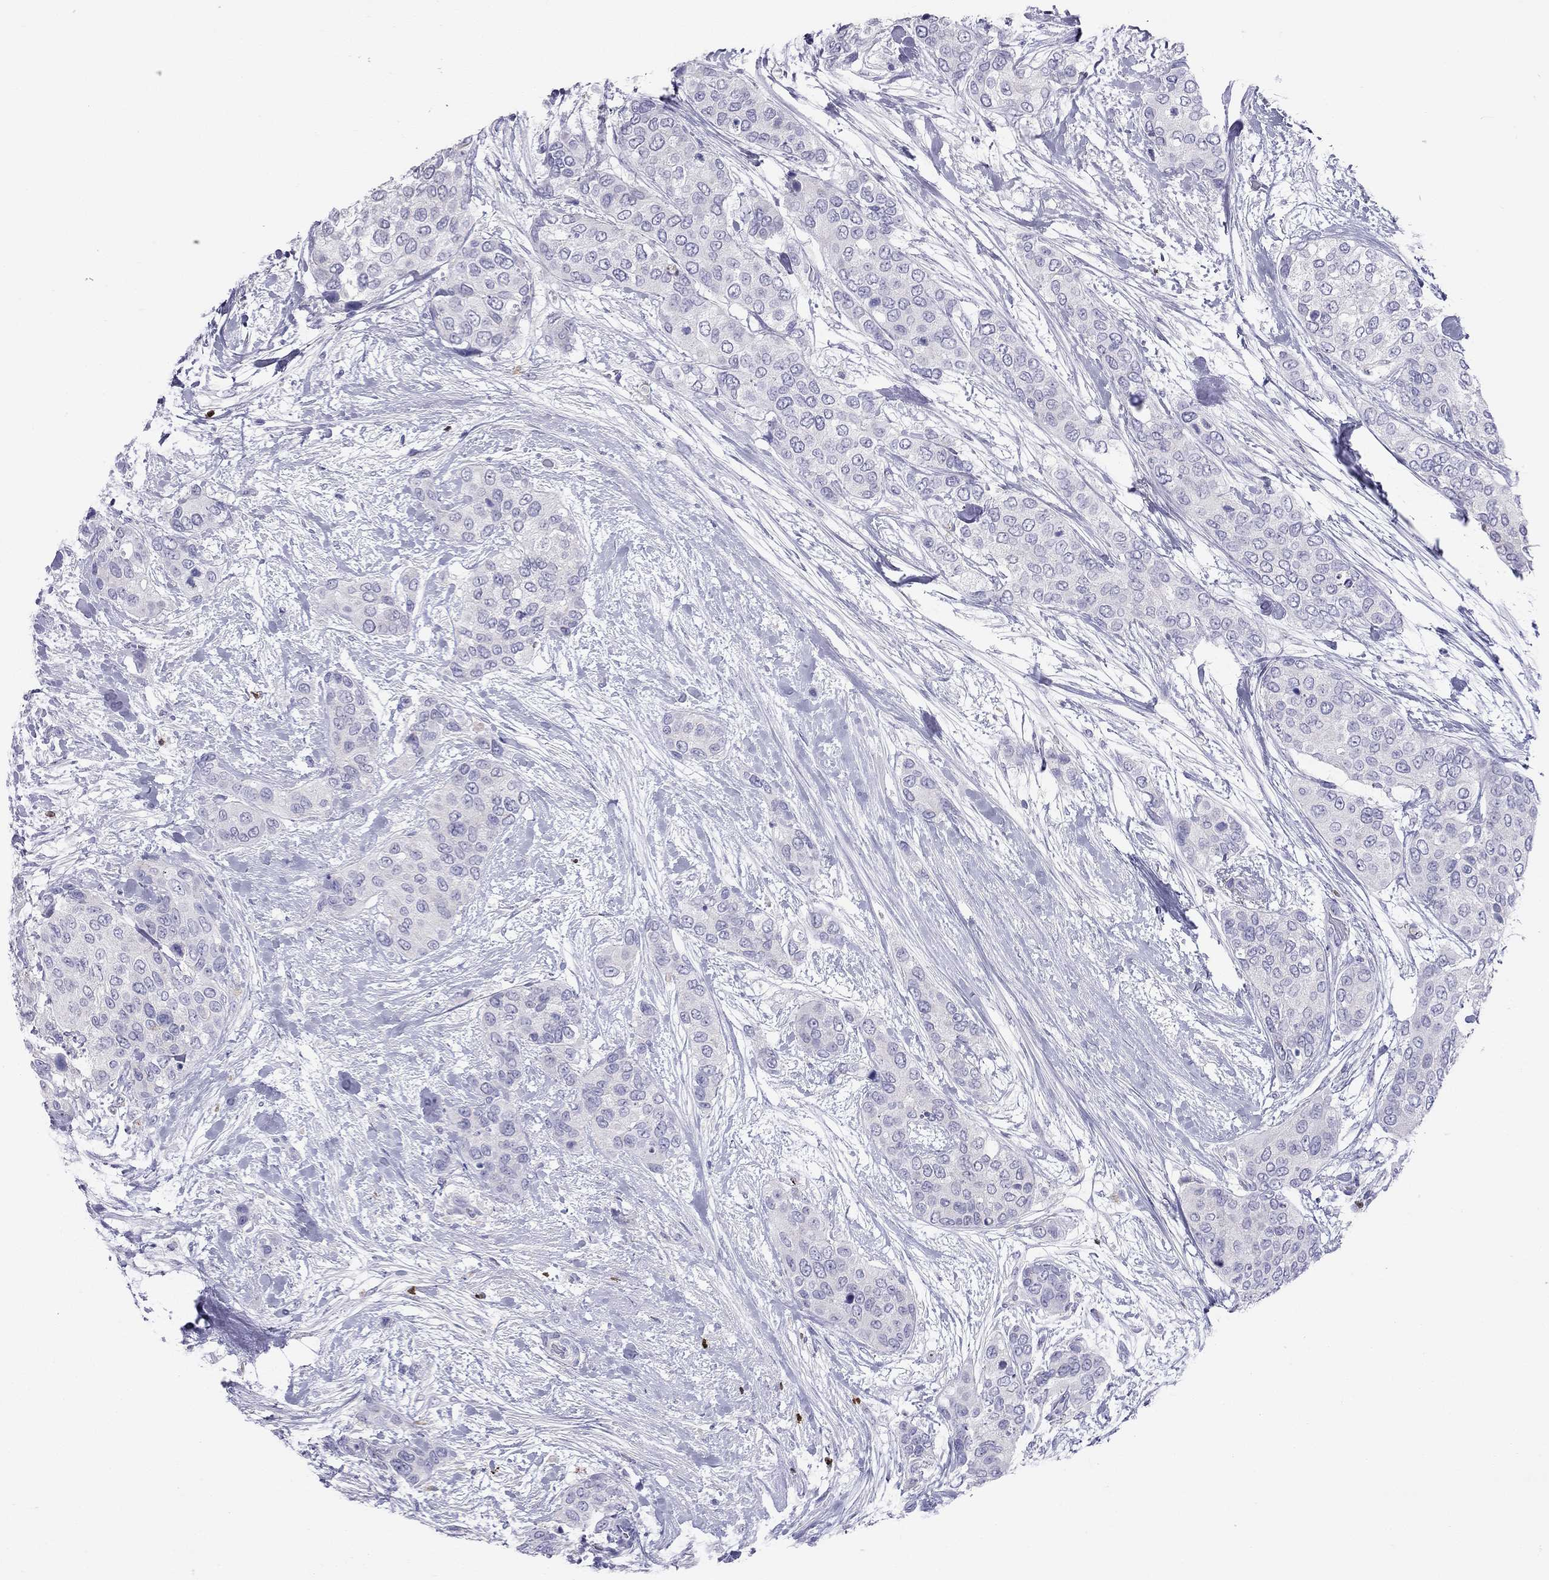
{"staining": {"intensity": "negative", "quantity": "none", "location": "none"}, "tissue": "urothelial cancer", "cell_type": "Tumor cells", "image_type": "cancer", "snomed": [{"axis": "morphology", "description": "Urothelial carcinoma, High grade"}, {"axis": "topography", "description": "Urinary bladder"}], "caption": "Tumor cells show no significant positivity in urothelial carcinoma (high-grade).", "gene": "SH2D2A", "patient": {"sex": "male", "age": 77}}